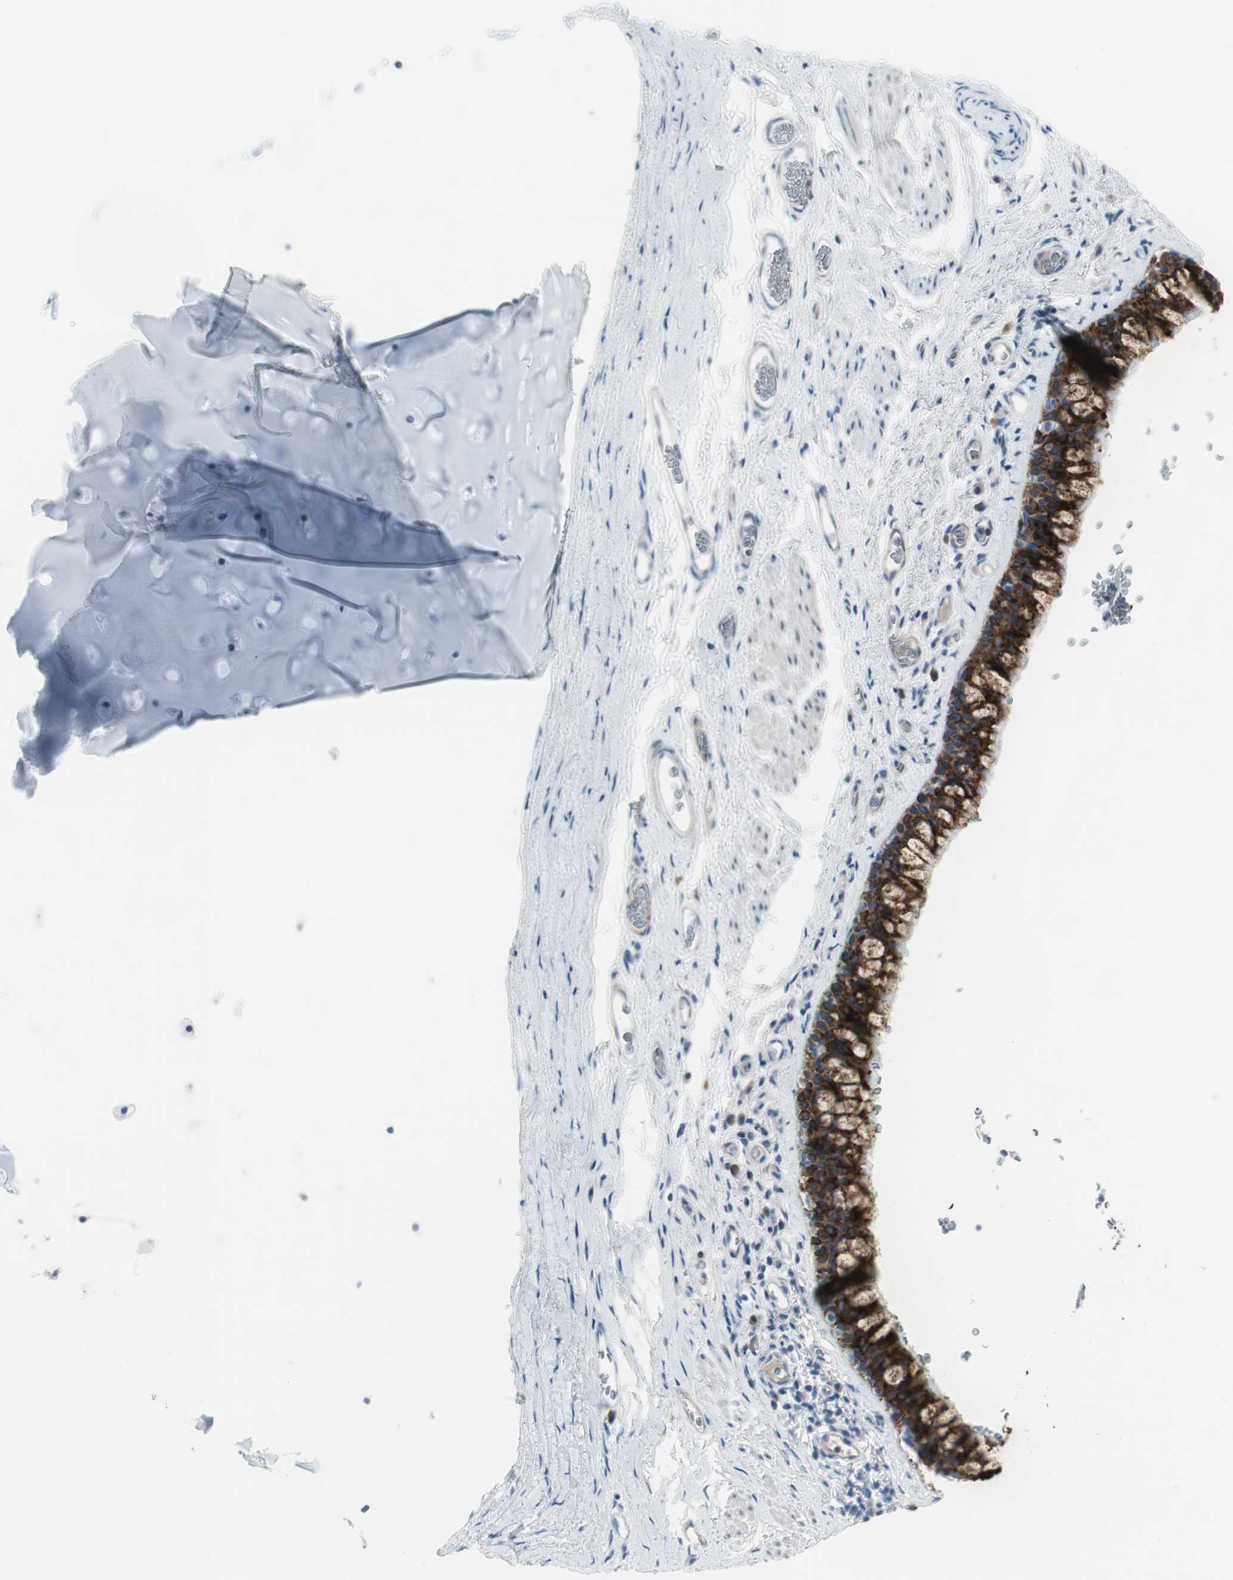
{"staining": {"intensity": "strong", "quantity": ">75%", "location": "cytoplasmic/membranous"}, "tissue": "bronchus", "cell_type": "Respiratory epithelial cells", "image_type": "normal", "snomed": [{"axis": "morphology", "description": "Normal tissue, NOS"}, {"axis": "morphology", "description": "Malignant melanoma, Metastatic site"}, {"axis": "topography", "description": "Bronchus"}, {"axis": "topography", "description": "Lung"}], "caption": "Protein expression analysis of unremarkable human bronchus reveals strong cytoplasmic/membranous expression in approximately >75% of respiratory epithelial cells. (DAB (3,3'-diaminobenzidine) = brown stain, brightfield microscopy at high magnification).", "gene": "AGR2", "patient": {"sex": "male", "age": 64}}